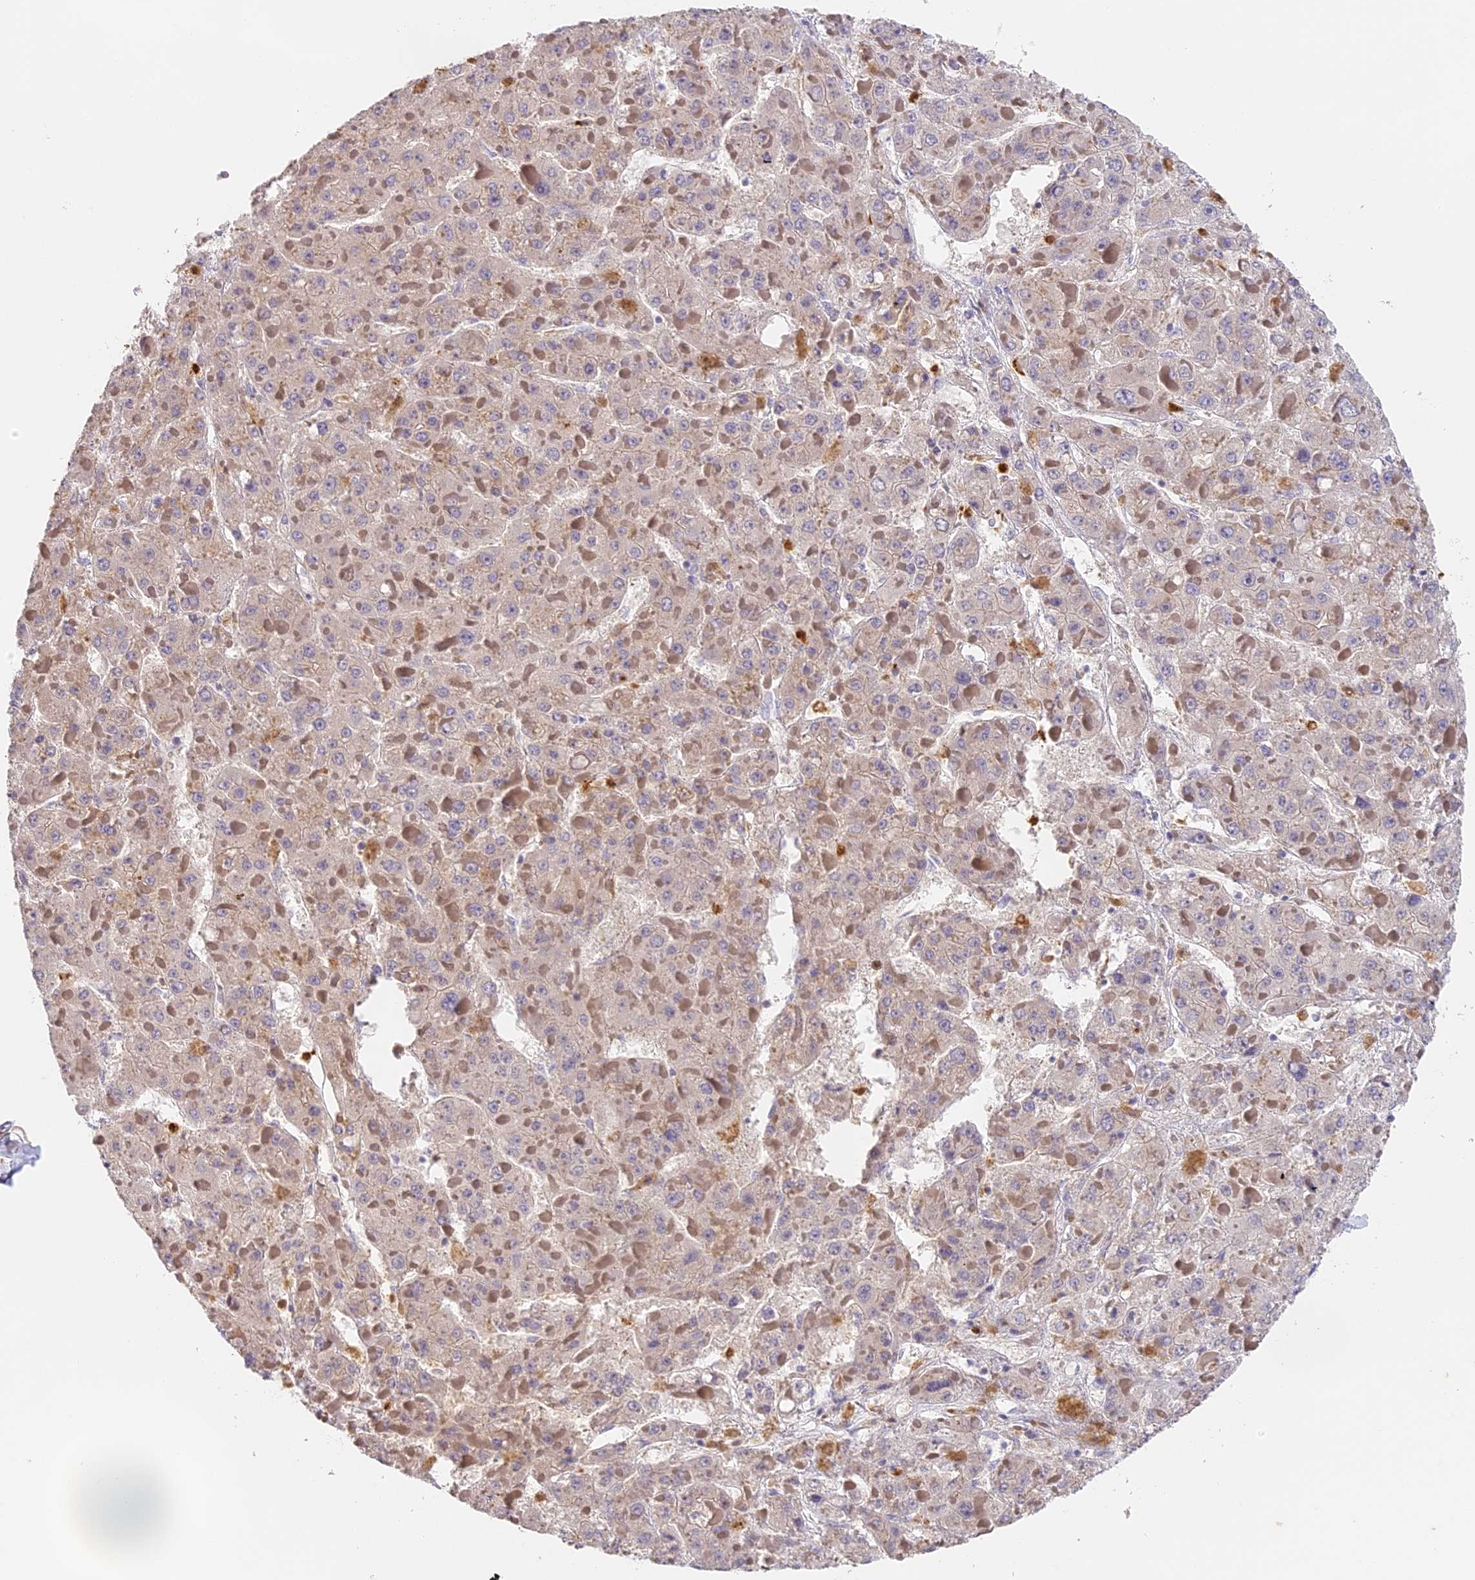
{"staining": {"intensity": "negative", "quantity": "none", "location": "none"}, "tissue": "liver cancer", "cell_type": "Tumor cells", "image_type": "cancer", "snomed": [{"axis": "morphology", "description": "Carcinoma, Hepatocellular, NOS"}, {"axis": "topography", "description": "Liver"}], "caption": "The IHC micrograph has no significant staining in tumor cells of liver cancer tissue.", "gene": "NCF4", "patient": {"sex": "female", "age": 73}}